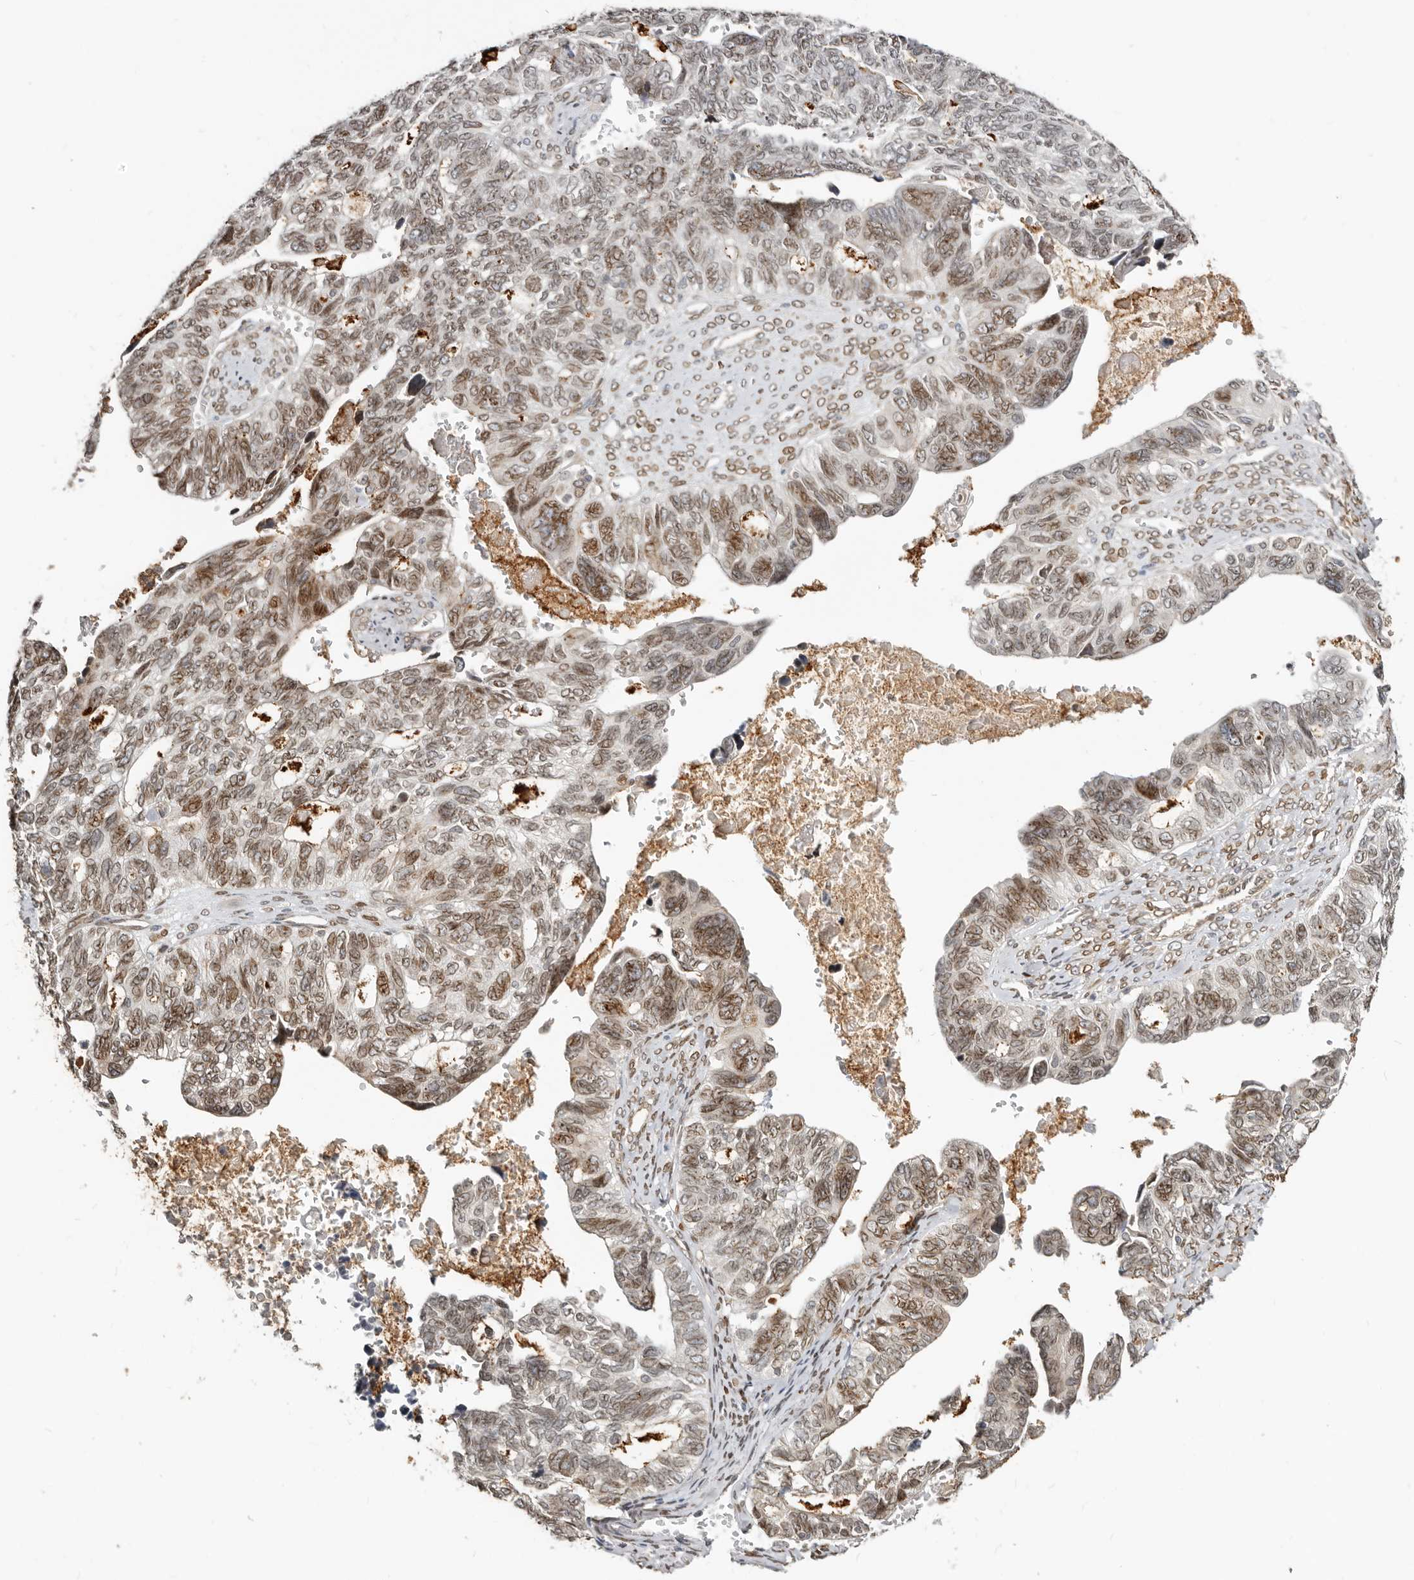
{"staining": {"intensity": "moderate", "quantity": ">75%", "location": "cytoplasmic/membranous,nuclear"}, "tissue": "ovarian cancer", "cell_type": "Tumor cells", "image_type": "cancer", "snomed": [{"axis": "morphology", "description": "Cystadenocarcinoma, serous, NOS"}, {"axis": "topography", "description": "Ovary"}], "caption": "Ovarian serous cystadenocarcinoma stained with a brown dye reveals moderate cytoplasmic/membranous and nuclear positive expression in approximately >75% of tumor cells.", "gene": "NUP153", "patient": {"sex": "female", "age": 79}}